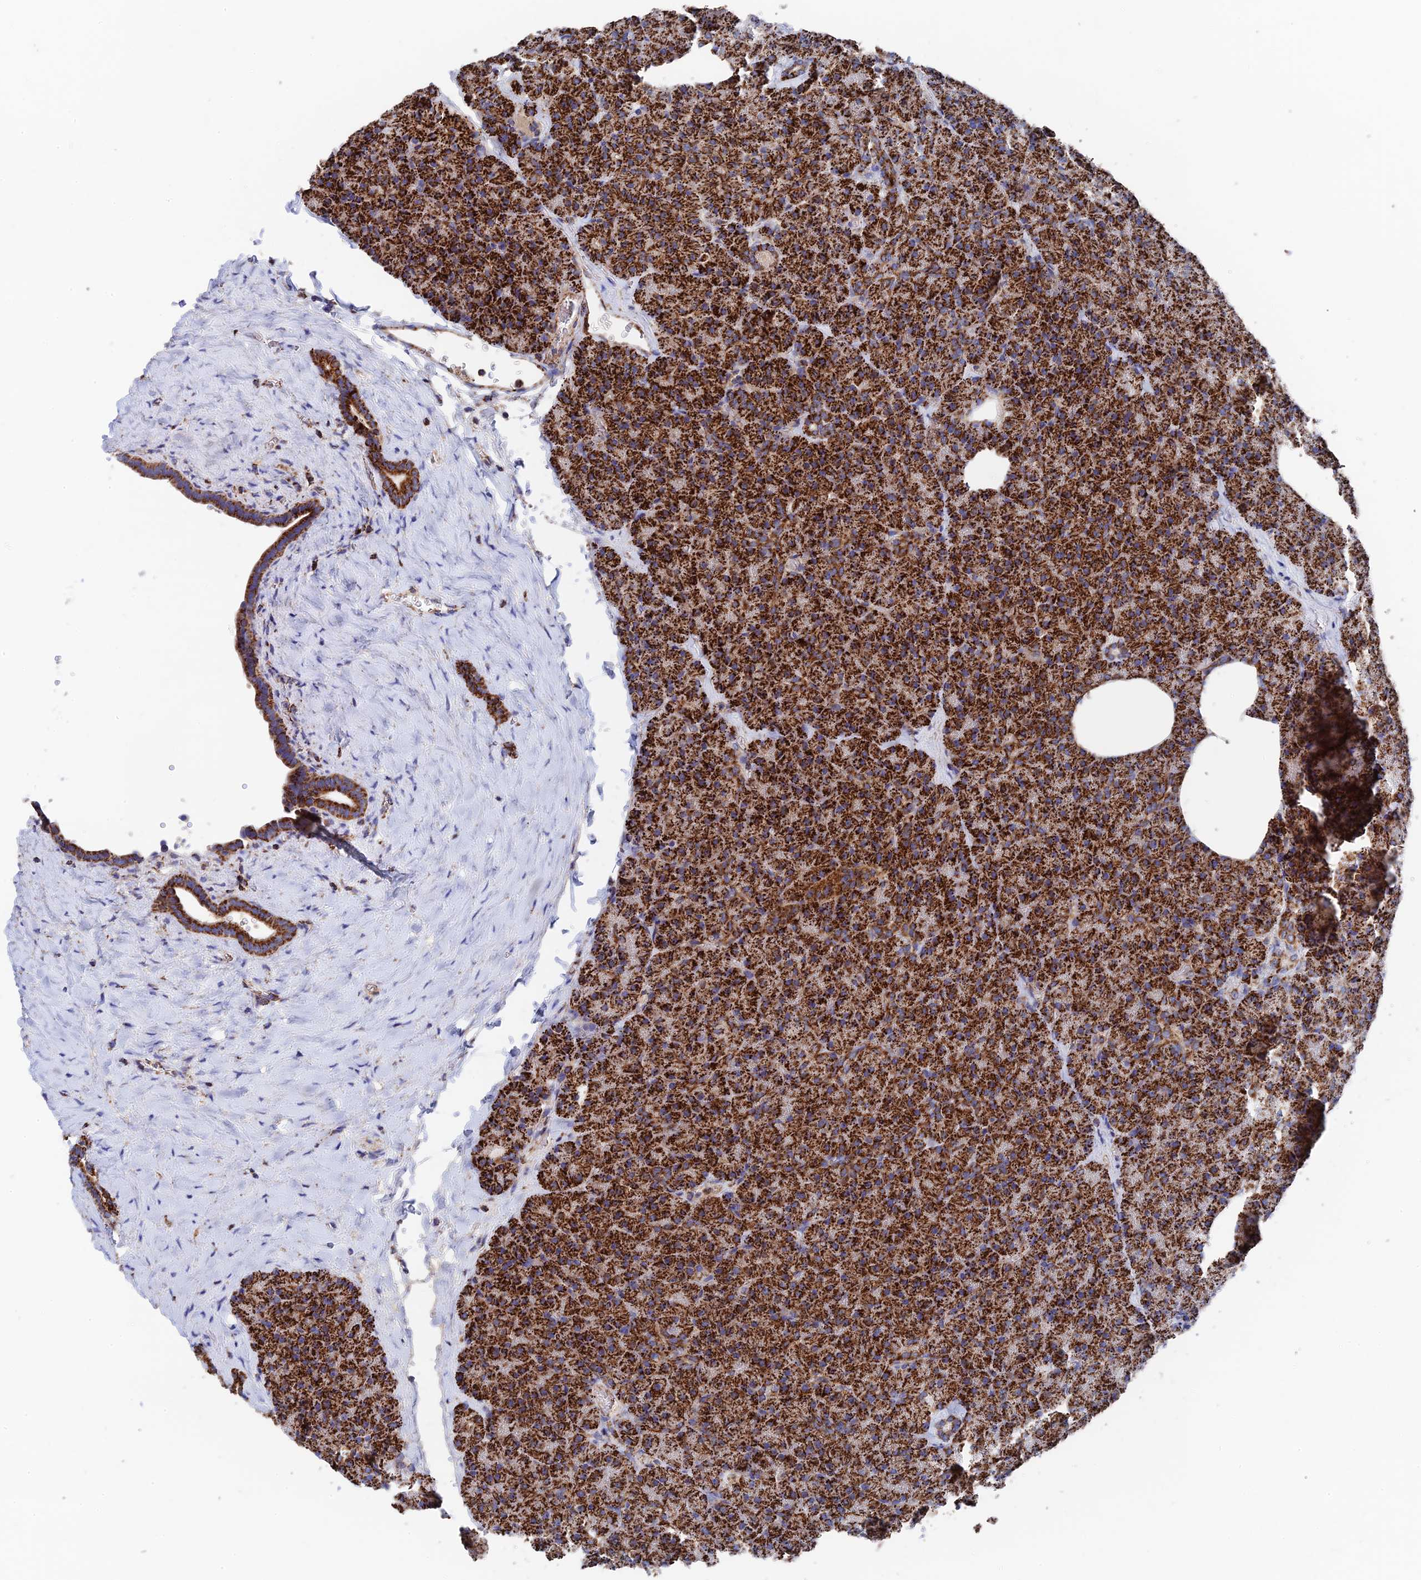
{"staining": {"intensity": "strong", "quantity": ">75%", "location": "cytoplasmic/membranous"}, "tissue": "pancreas", "cell_type": "Exocrine glandular cells", "image_type": "normal", "snomed": [{"axis": "morphology", "description": "Normal tissue, NOS"}, {"axis": "morphology", "description": "Carcinoid, malignant, NOS"}, {"axis": "topography", "description": "Pancreas"}], "caption": "Pancreas stained for a protein (brown) shows strong cytoplasmic/membranous positive positivity in about >75% of exocrine glandular cells.", "gene": "HAUS8", "patient": {"sex": "female", "age": 35}}